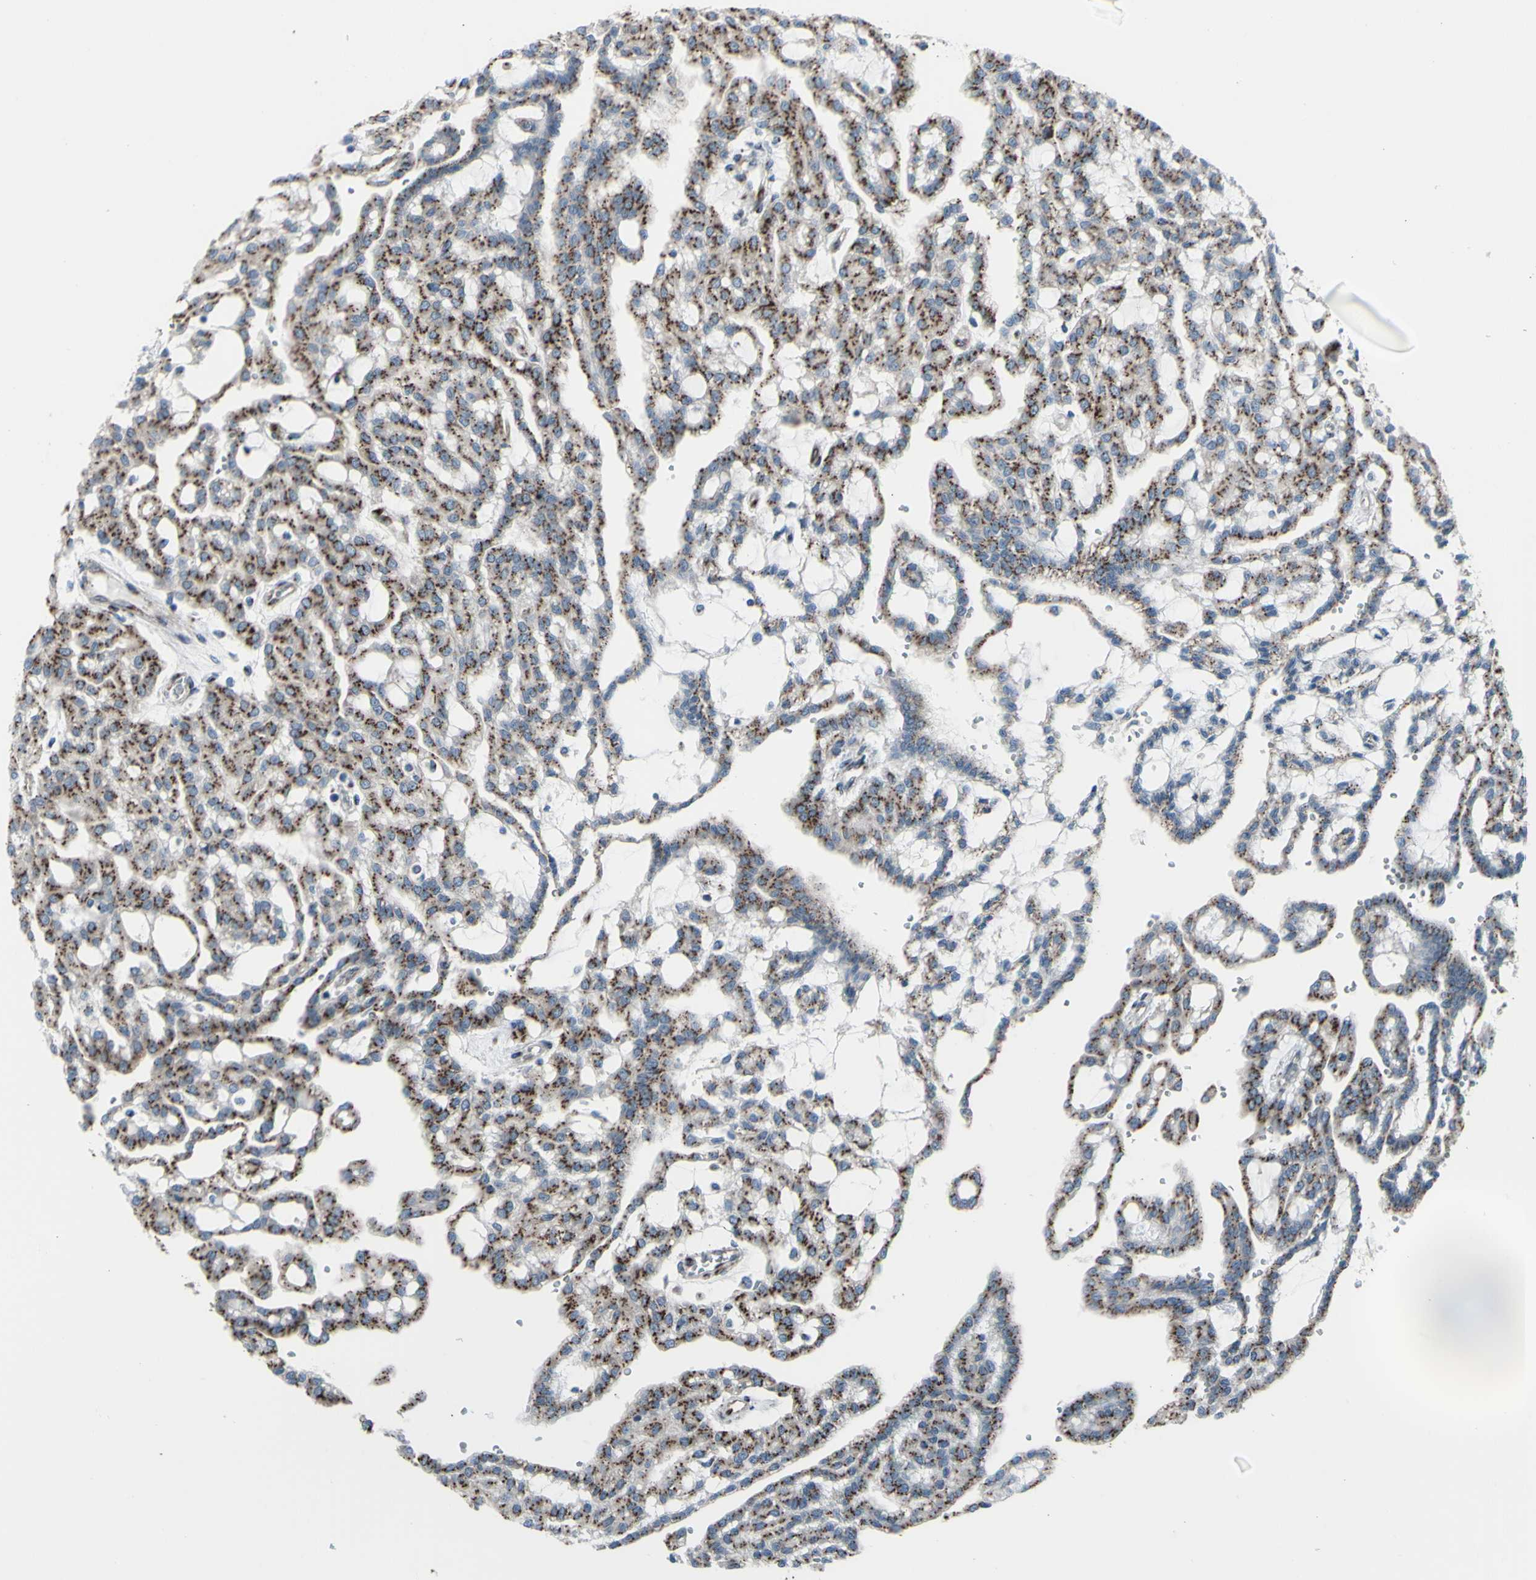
{"staining": {"intensity": "strong", "quantity": ">75%", "location": "cytoplasmic/membranous"}, "tissue": "renal cancer", "cell_type": "Tumor cells", "image_type": "cancer", "snomed": [{"axis": "morphology", "description": "Adenocarcinoma, NOS"}, {"axis": "topography", "description": "Kidney"}], "caption": "A micrograph showing strong cytoplasmic/membranous staining in about >75% of tumor cells in renal adenocarcinoma, as visualized by brown immunohistochemical staining.", "gene": "GLG1", "patient": {"sex": "male", "age": 63}}